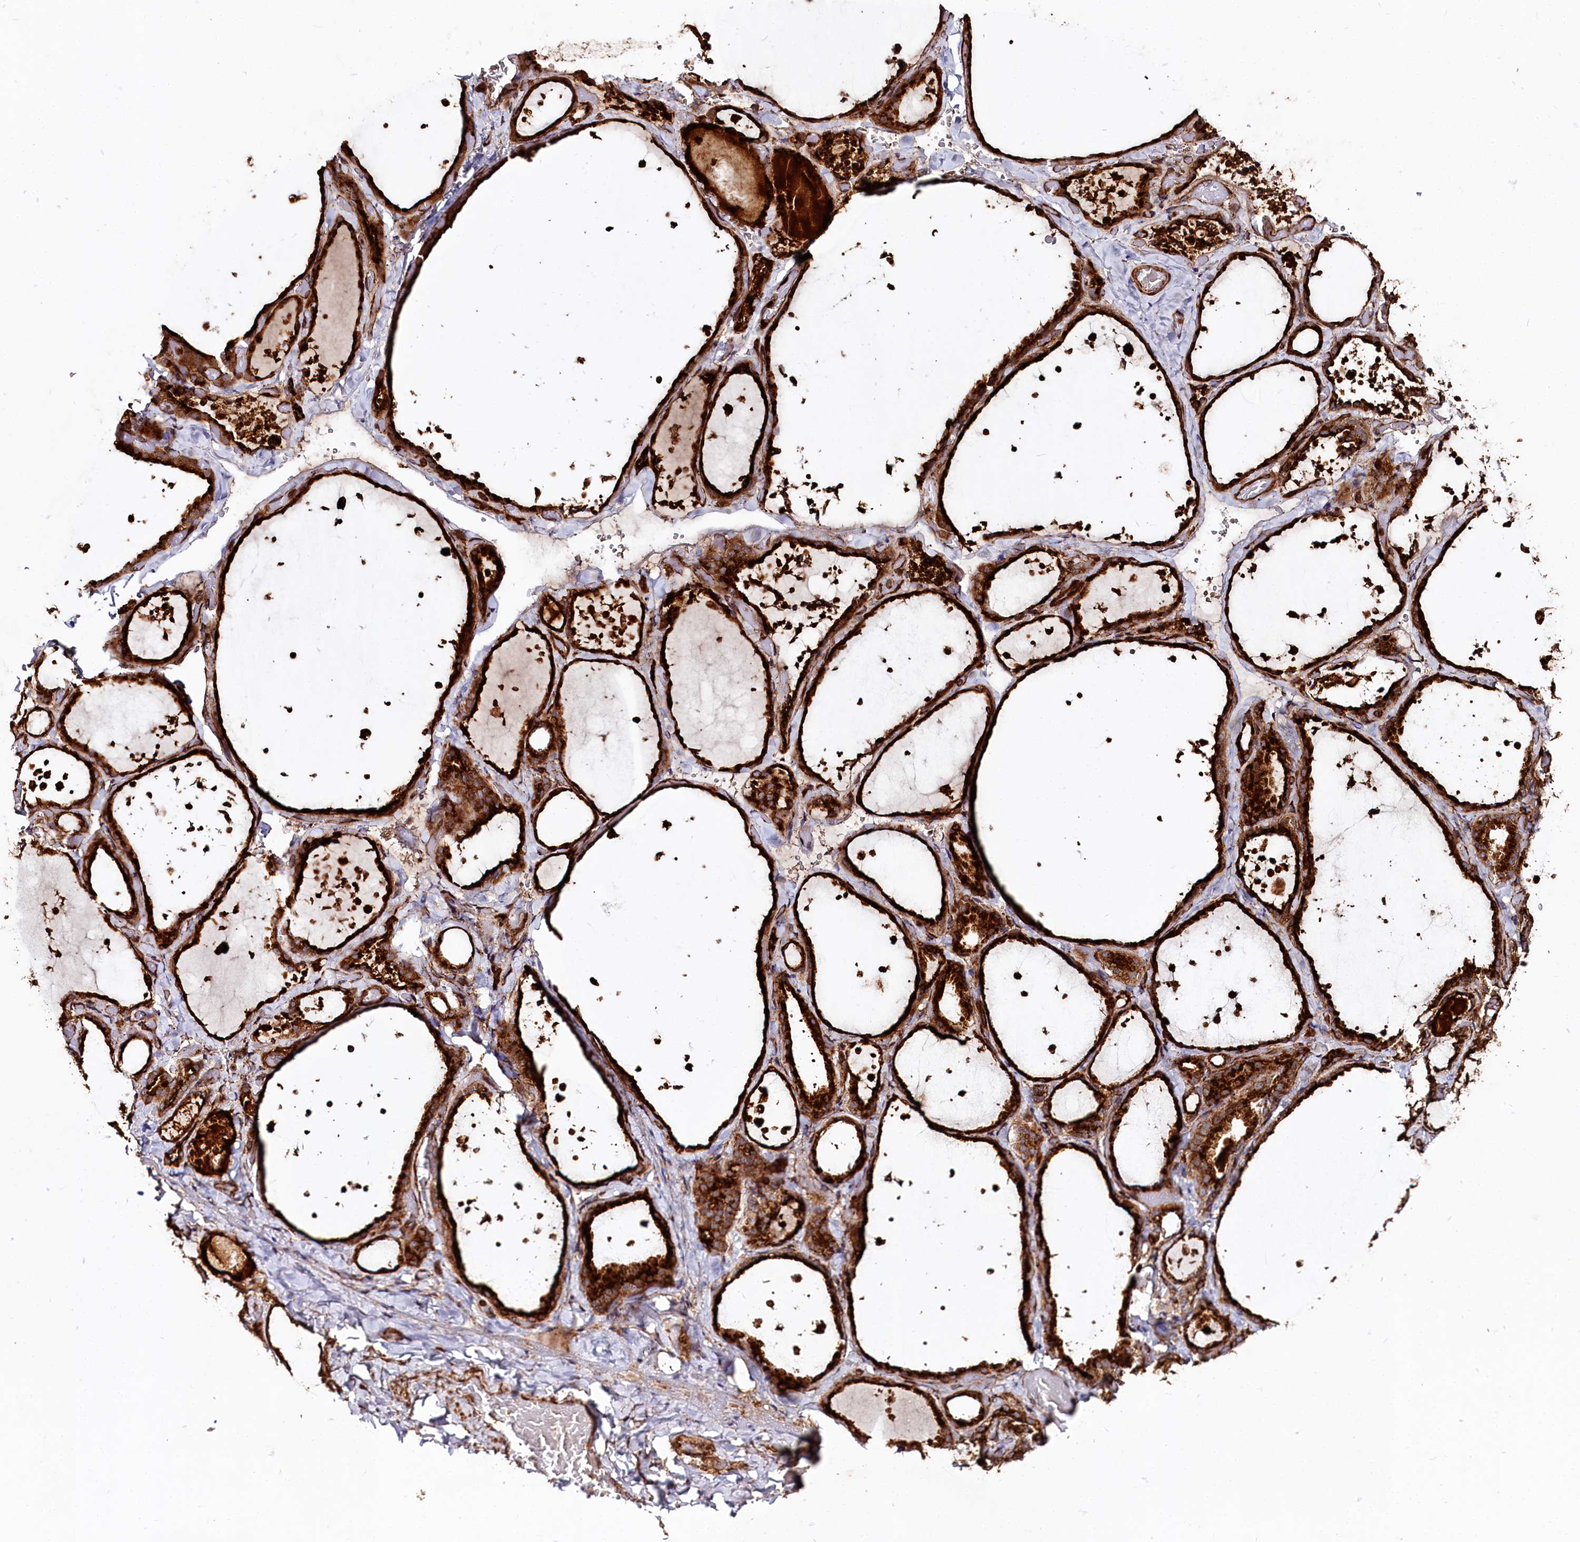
{"staining": {"intensity": "strong", "quantity": ">75%", "location": "cytoplasmic/membranous"}, "tissue": "thyroid gland", "cell_type": "Glandular cells", "image_type": "normal", "snomed": [{"axis": "morphology", "description": "Normal tissue, NOS"}, {"axis": "topography", "description": "Thyroid gland"}], "caption": "Thyroid gland stained for a protein (brown) shows strong cytoplasmic/membranous positive expression in approximately >75% of glandular cells.", "gene": "WDR73", "patient": {"sex": "female", "age": 44}}